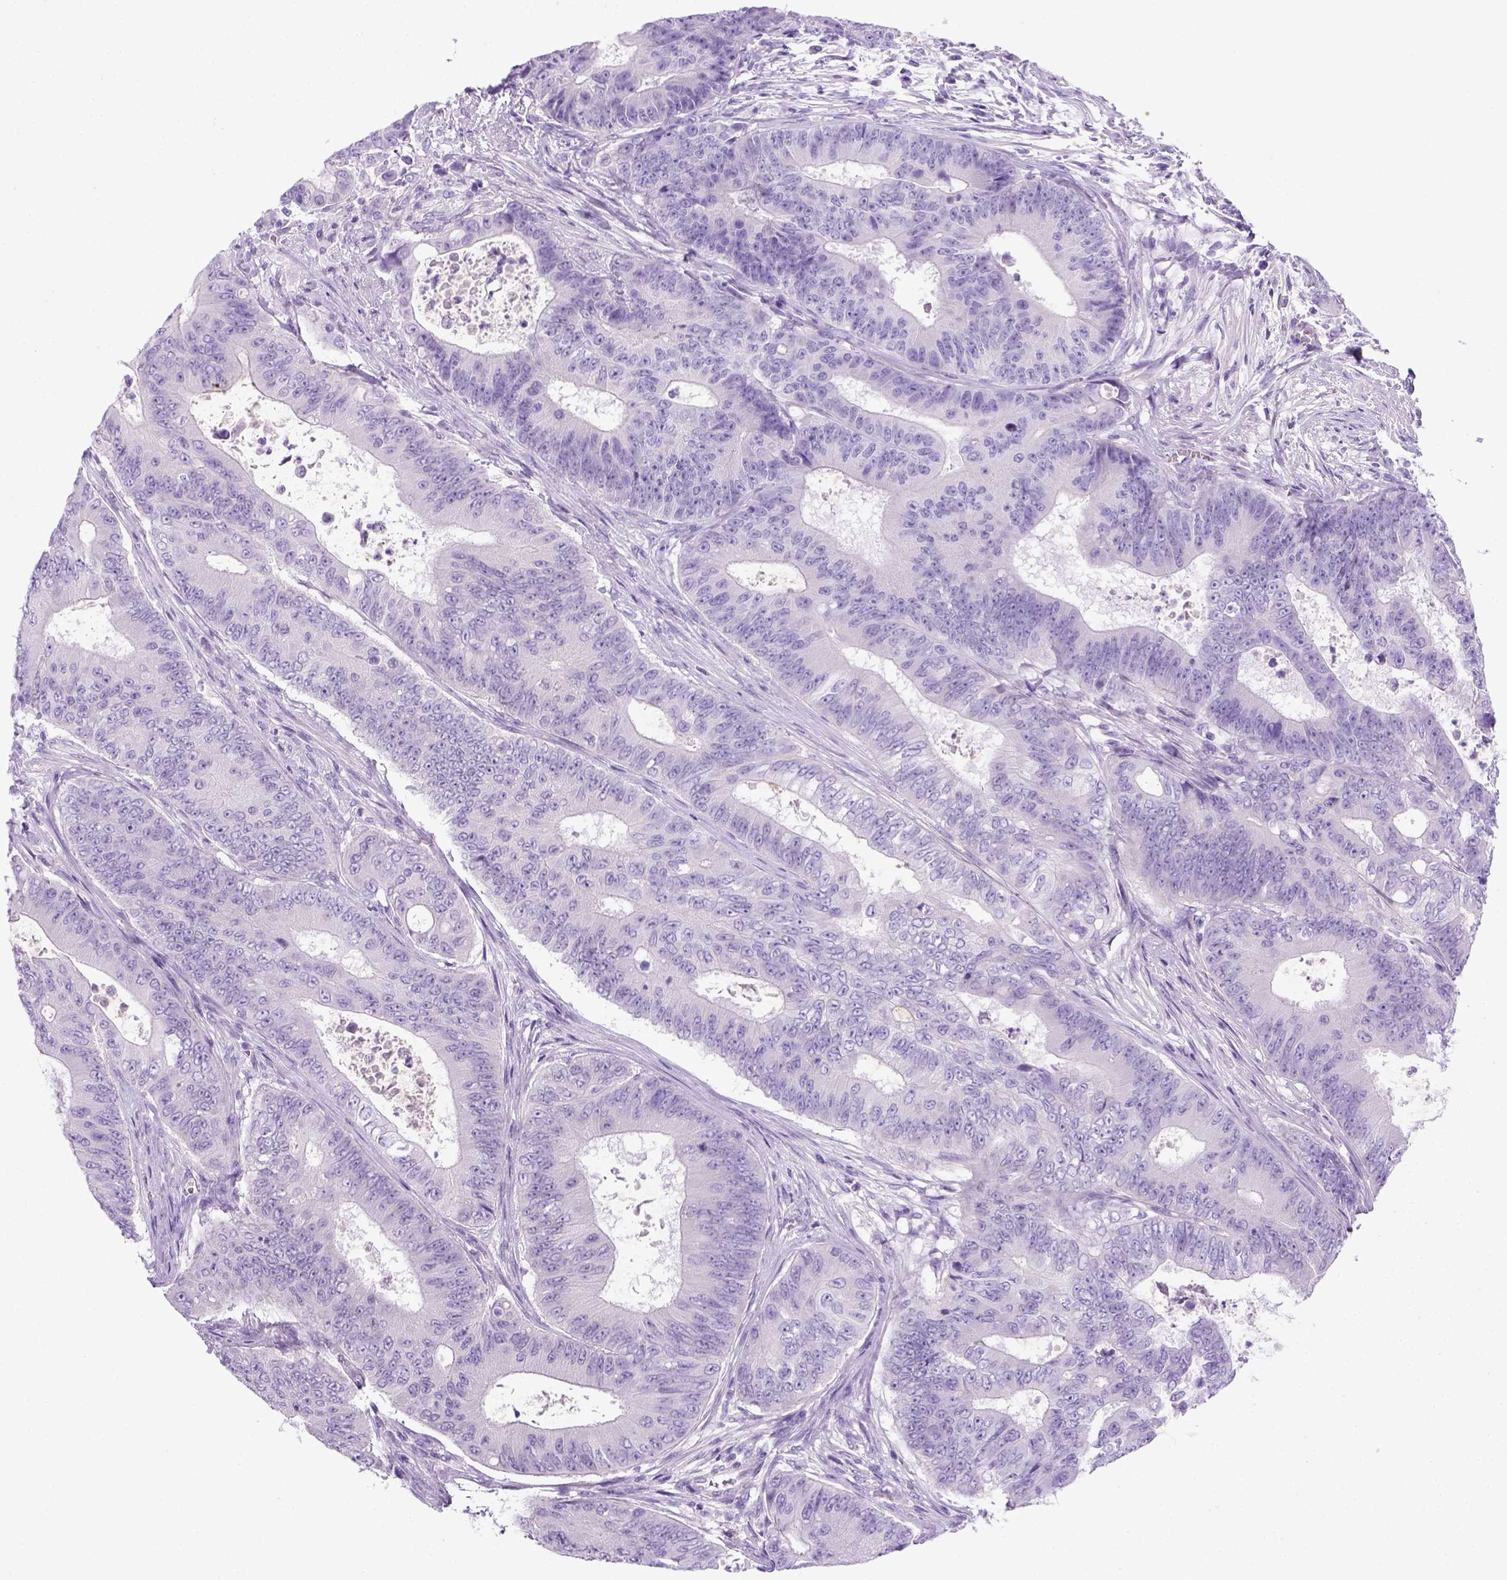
{"staining": {"intensity": "negative", "quantity": "none", "location": "none"}, "tissue": "colorectal cancer", "cell_type": "Tumor cells", "image_type": "cancer", "snomed": [{"axis": "morphology", "description": "Adenocarcinoma, NOS"}, {"axis": "topography", "description": "Colon"}], "caption": "Protein analysis of colorectal cancer demonstrates no significant expression in tumor cells.", "gene": "KRT71", "patient": {"sex": "female", "age": 48}}